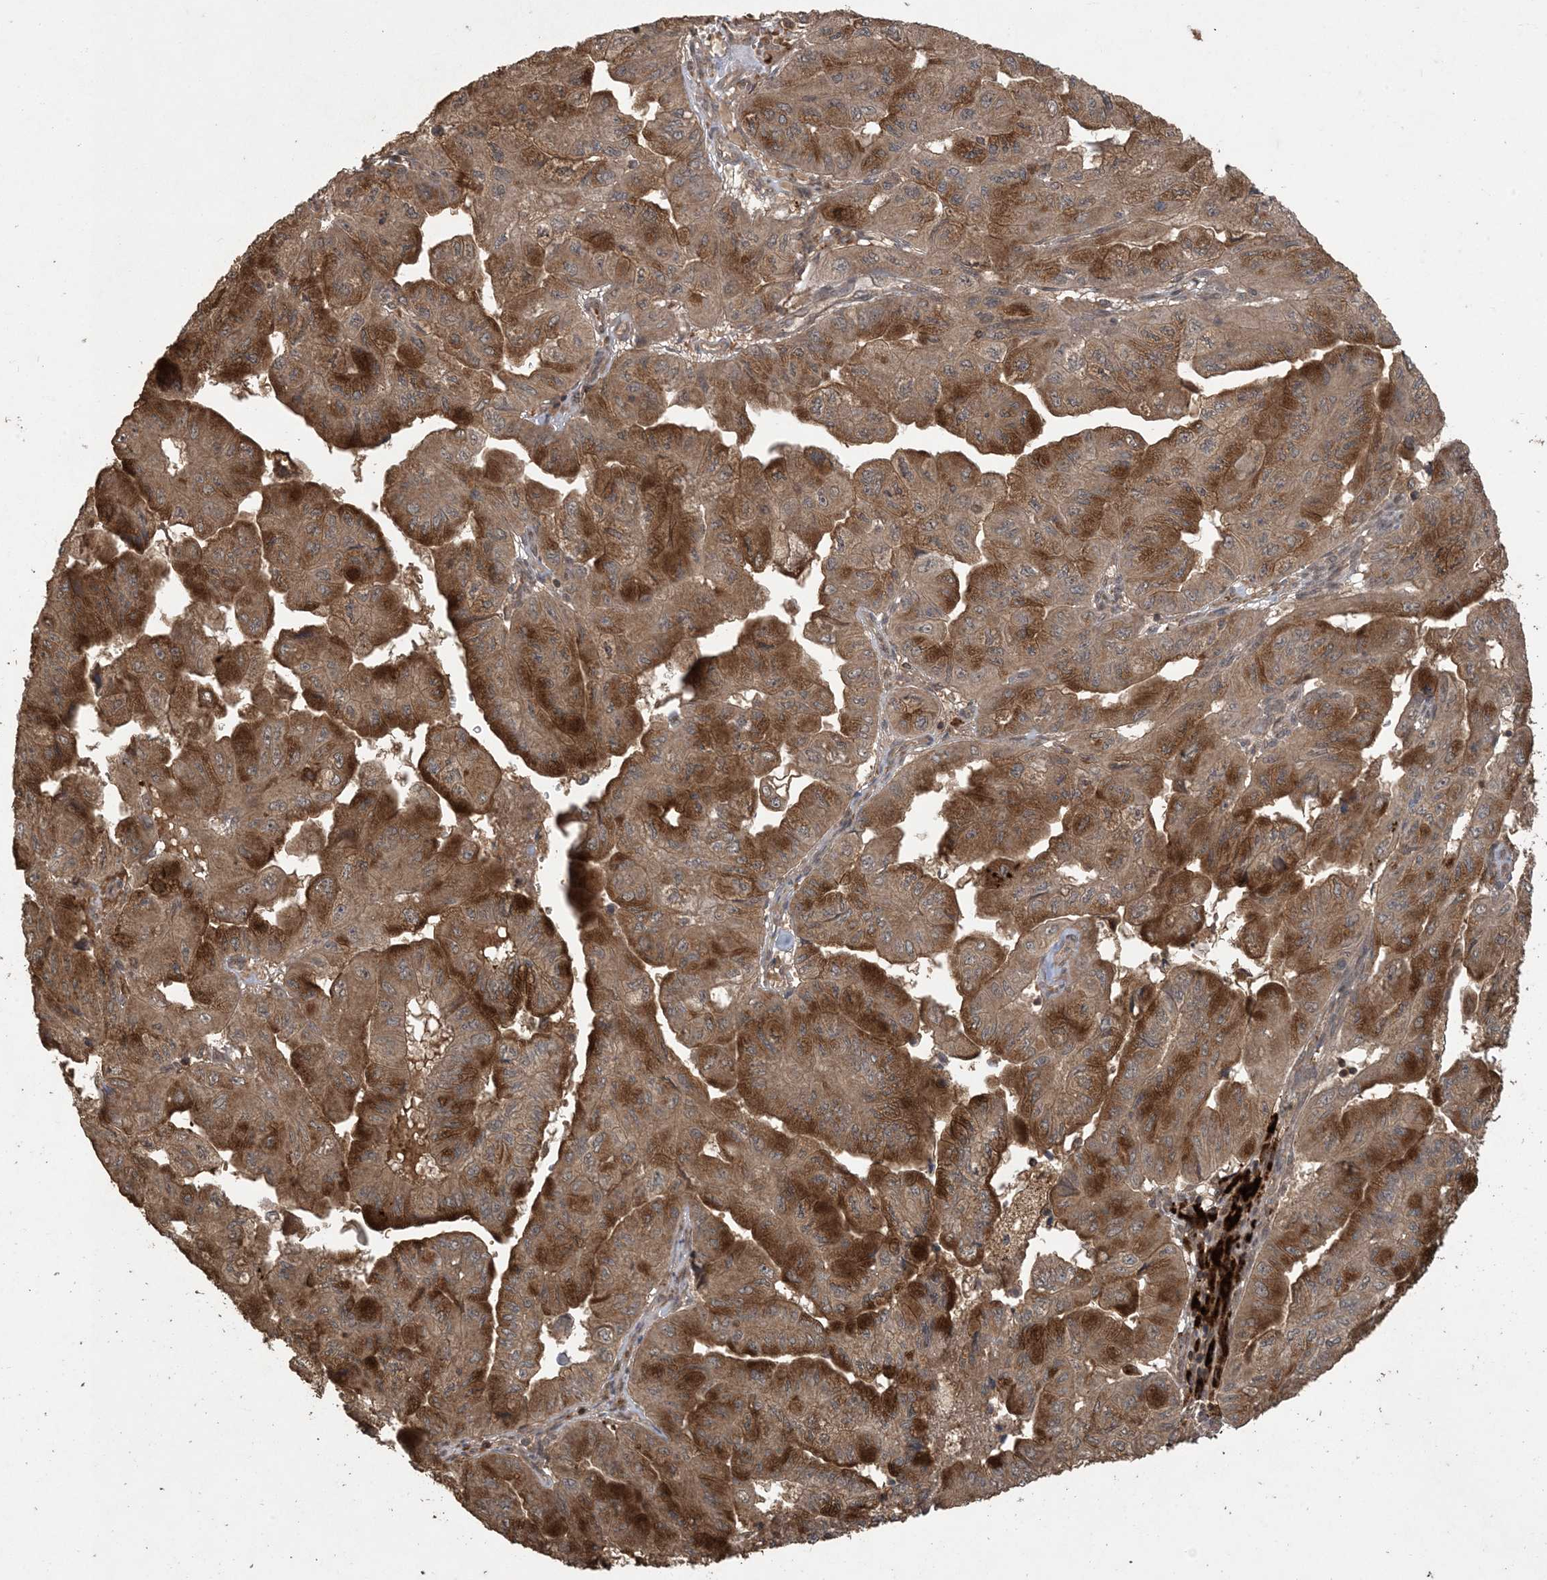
{"staining": {"intensity": "strong", "quantity": ">75%", "location": "cytoplasmic/membranous"}, "tissue": "pancreatic cancer", "cell_type": "Tumor cells", "image_type": "cancer", "snomed": [{"axis": "morphology", "description": "Adenocarcinoma, NOS"}, {"axis": "topography", "description": "Pancreas"}], "caption": "Immunohistochemical staining of human pancreatic cancer exhibits high levels of strong cytoplasmic/membranous staining in approximately >75% of tumor cells.", "gene": "EFCAB8", "patient": {"sex": "male", "age": 51}}